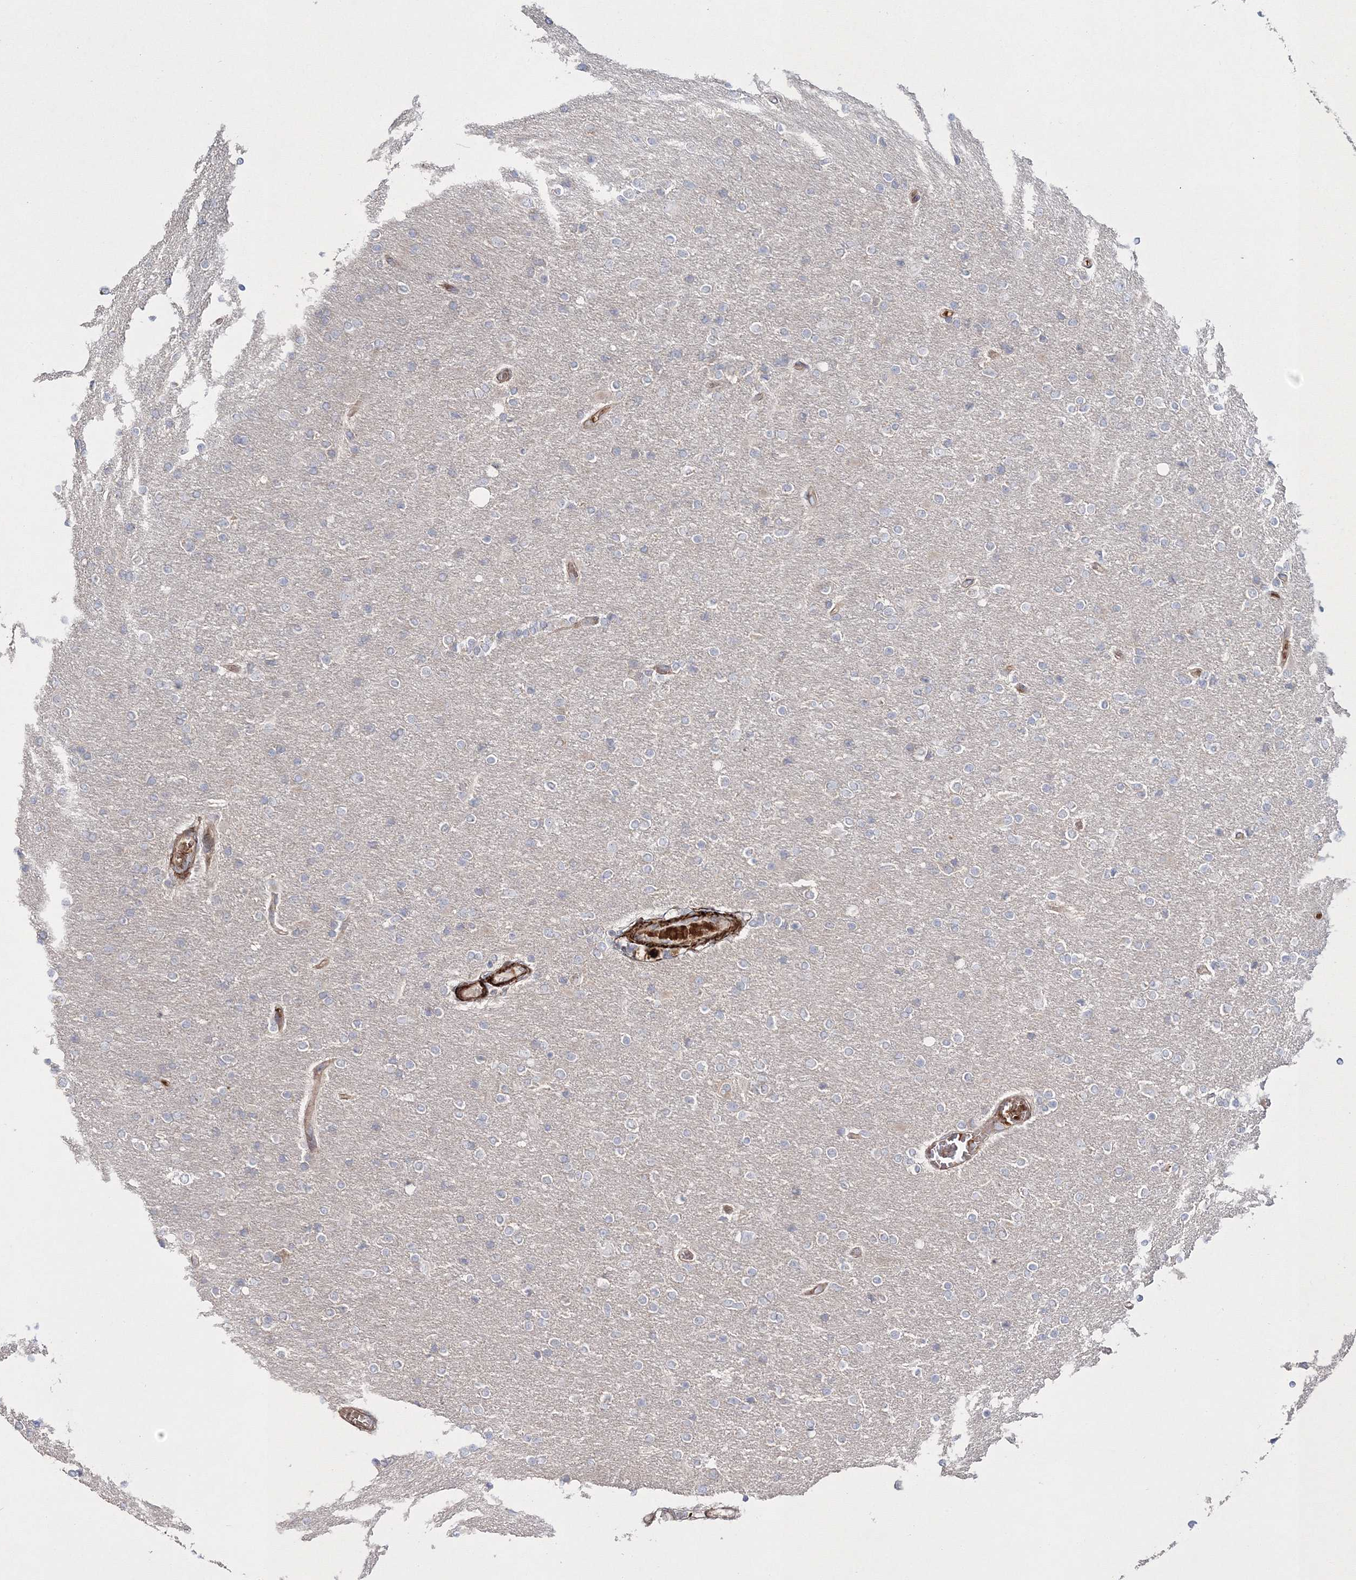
{"staining": {"intensity": "negative", "quantity": "none", "location": "none"}, "tissue": "glioma", "cell_type": "Tumor cells", "image_type": "cancer", "snomed": [{"axis": "morphology", "description": "Glioma, malignant, High grade"}, {"axis": "topography", "description": "Cerebral cortex"}], "caption": "Immunohistochemical staining of human glioma exhibits no significant staining in tumor cells. (DAB immunohistochemistry (IHC), high magnification).", "gene": "ZSWIM6", "patient": {"sex": "female", "age": 36}}